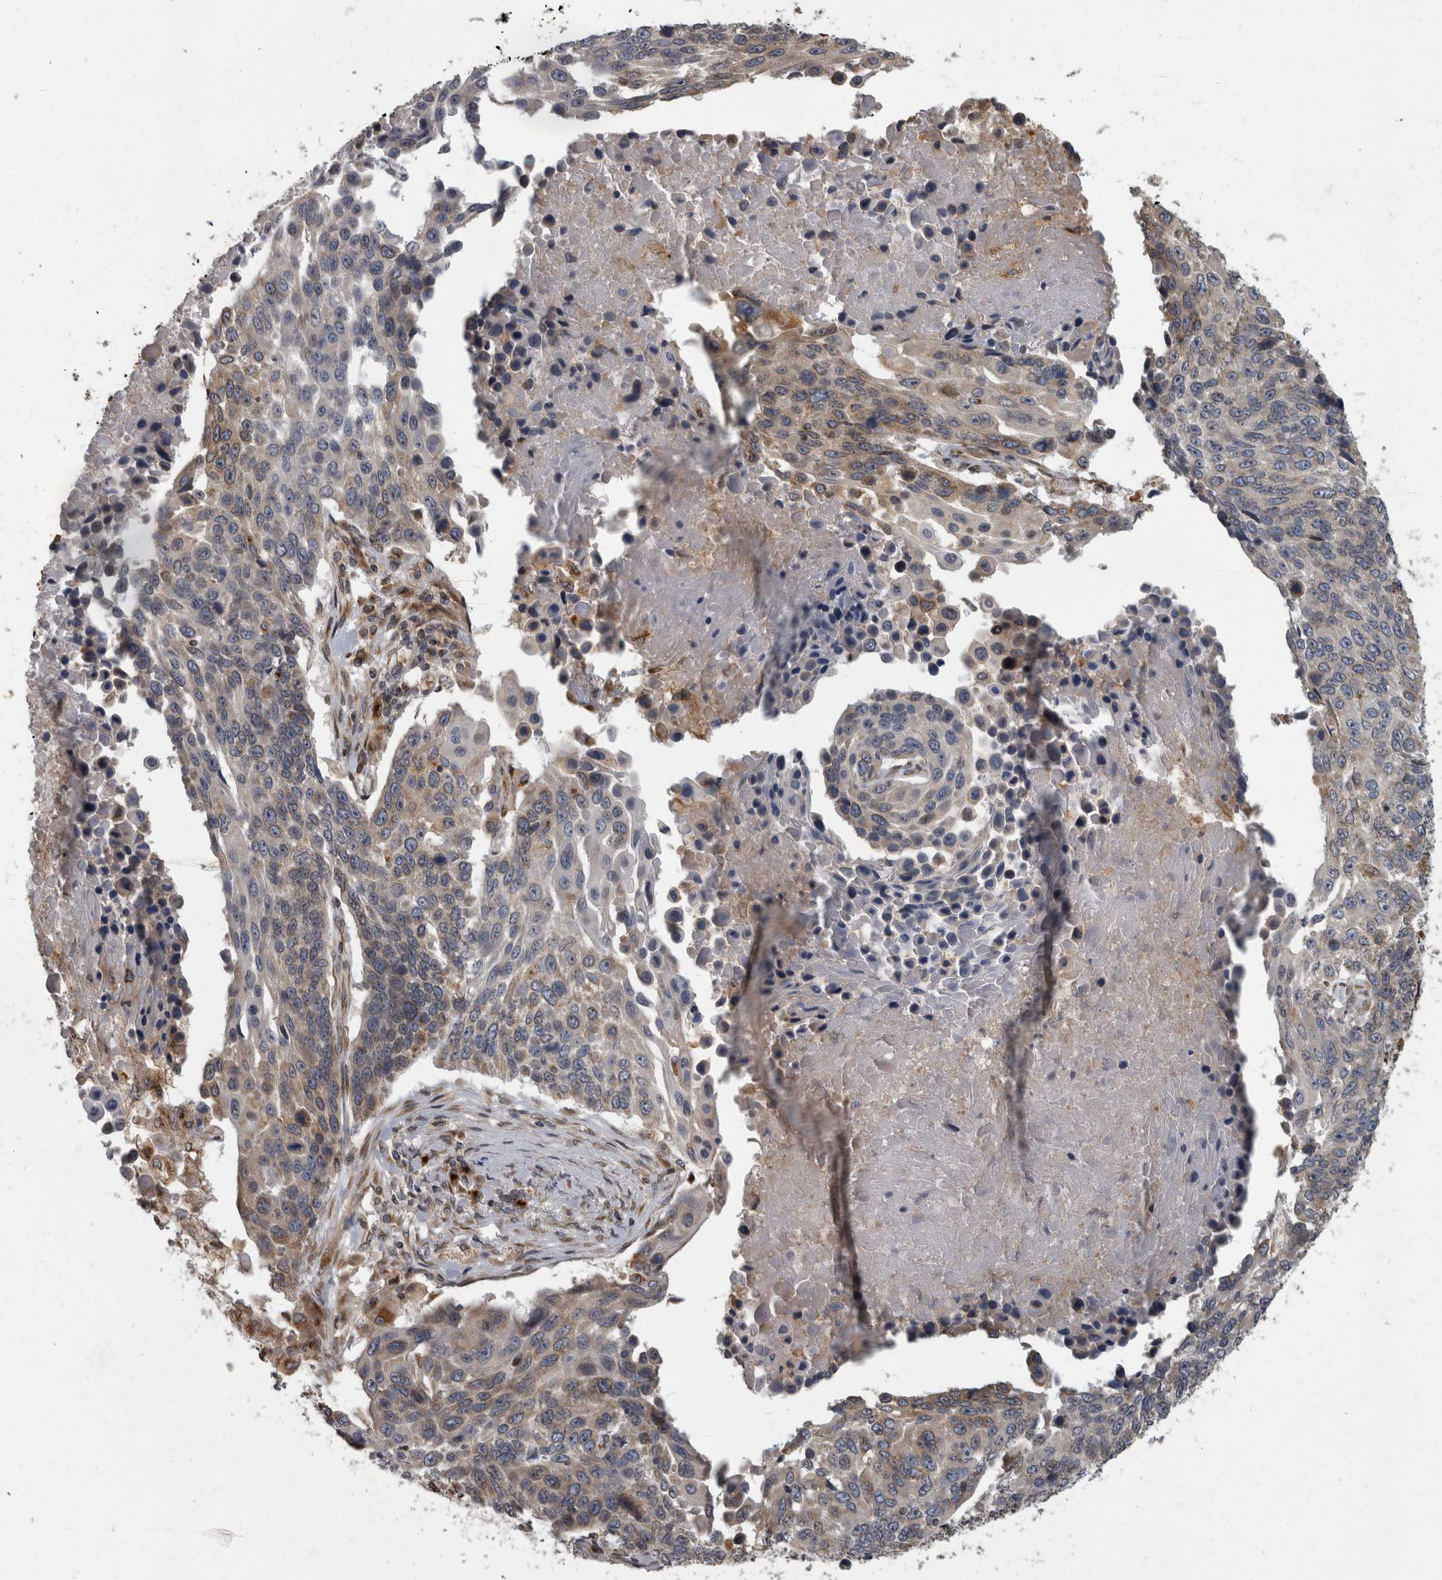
{"staining": {"intensity": "weak", "quantity": "25%-75%", "location": "cytoplasmic/membranous"}, "tissue": "lung cancer", "cell_type": "Tumor cells", "image_type": "cancer", "snomed": [{"axis": "morphology", "description": "Squamous cell carcinoma, NOS"}, {"axis": "topography", "description": "Lung"}], "caption": "Squamous cell carcinoma (lung) tissue shows weak cytoplasmic/membranous staining in approximately 25%-75% of tumor cells, visualized by immunohistochemistry. Nuclei are stained in blue.", "gene": "LMAN2L", "patient": {"sex": "male", "age": 66}}